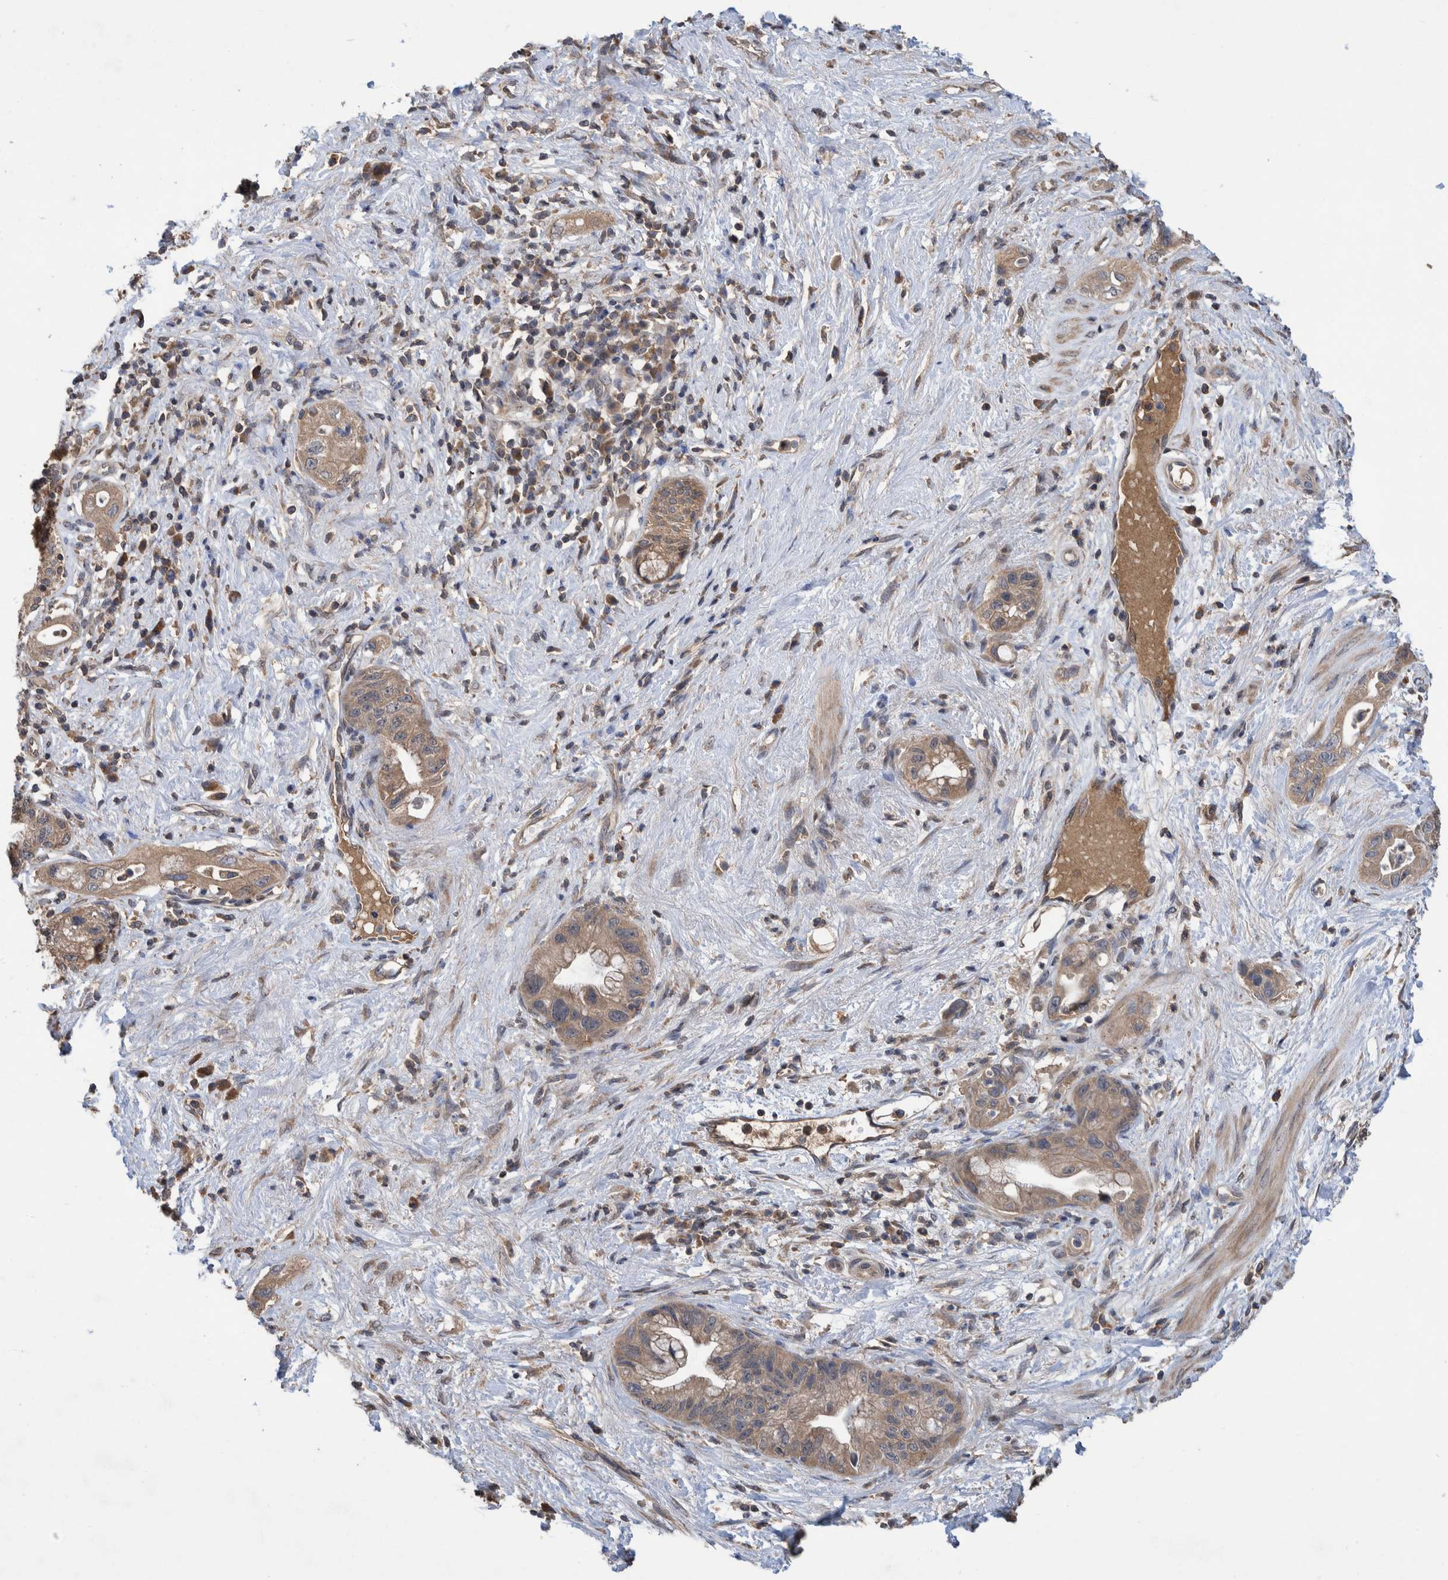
{"staining": {"intensity": "weak", "quantity": ">75%", "location": "cytoplasmic/membranous"}, "tissue": "pancreatic cancer", "cell_type": "Tumor cells", "image_type": "cancer", "snomed": [{"axis": "morphology", "description": "Adenocarcinoma, NOS"}, {"axis": "topography", "description": "Pancreas"}], "caption": "Immunohistochemistry (IHC) of pancreatic cancer displays low levels of weak cytoplasmic/membranous staining in approximately >75% of tumor cells. Nuclei are stained in blue.", "gene": "PLPBP", "patient": {"sex": "female", "age": 73}}